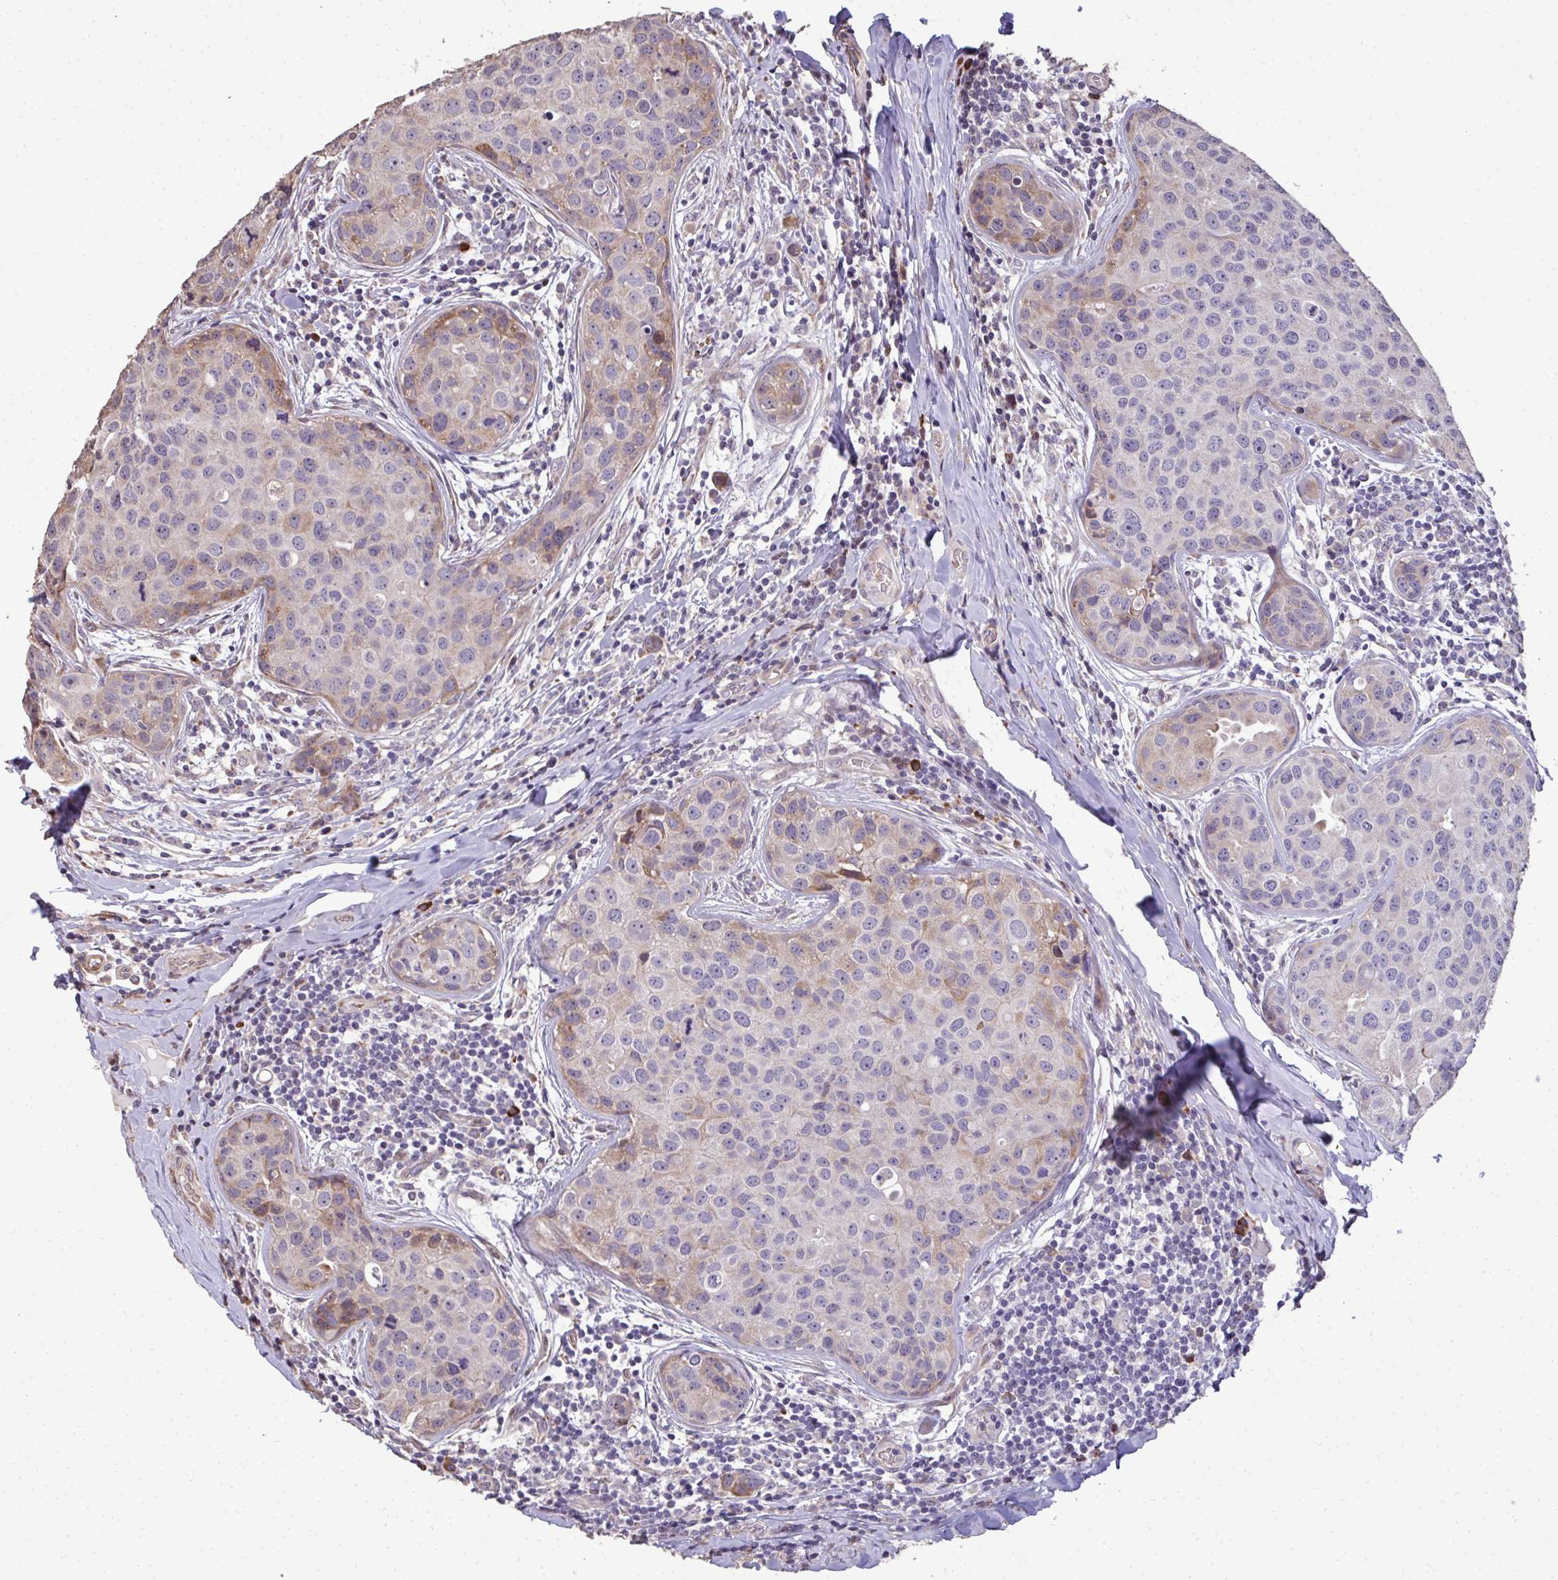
{"staining": {"intensity": "weak", "quantity": "<25%", "location": "cytoplasmic/membranous"}, "tissue": "breast cancer", "cell_type": "Tumor cells", "image_type": "cancer", "snomed": [{"axis": "morphology", "description": "Duct carcinoma"}, {"axis": "topography", "description": "Breast"}], "caption": "Tumor cells show no significant protein expression in breast infiltrating ductal carcinoma.", "gene": "FIBCD1", "patient": {"sex": "female", "age": 24}}